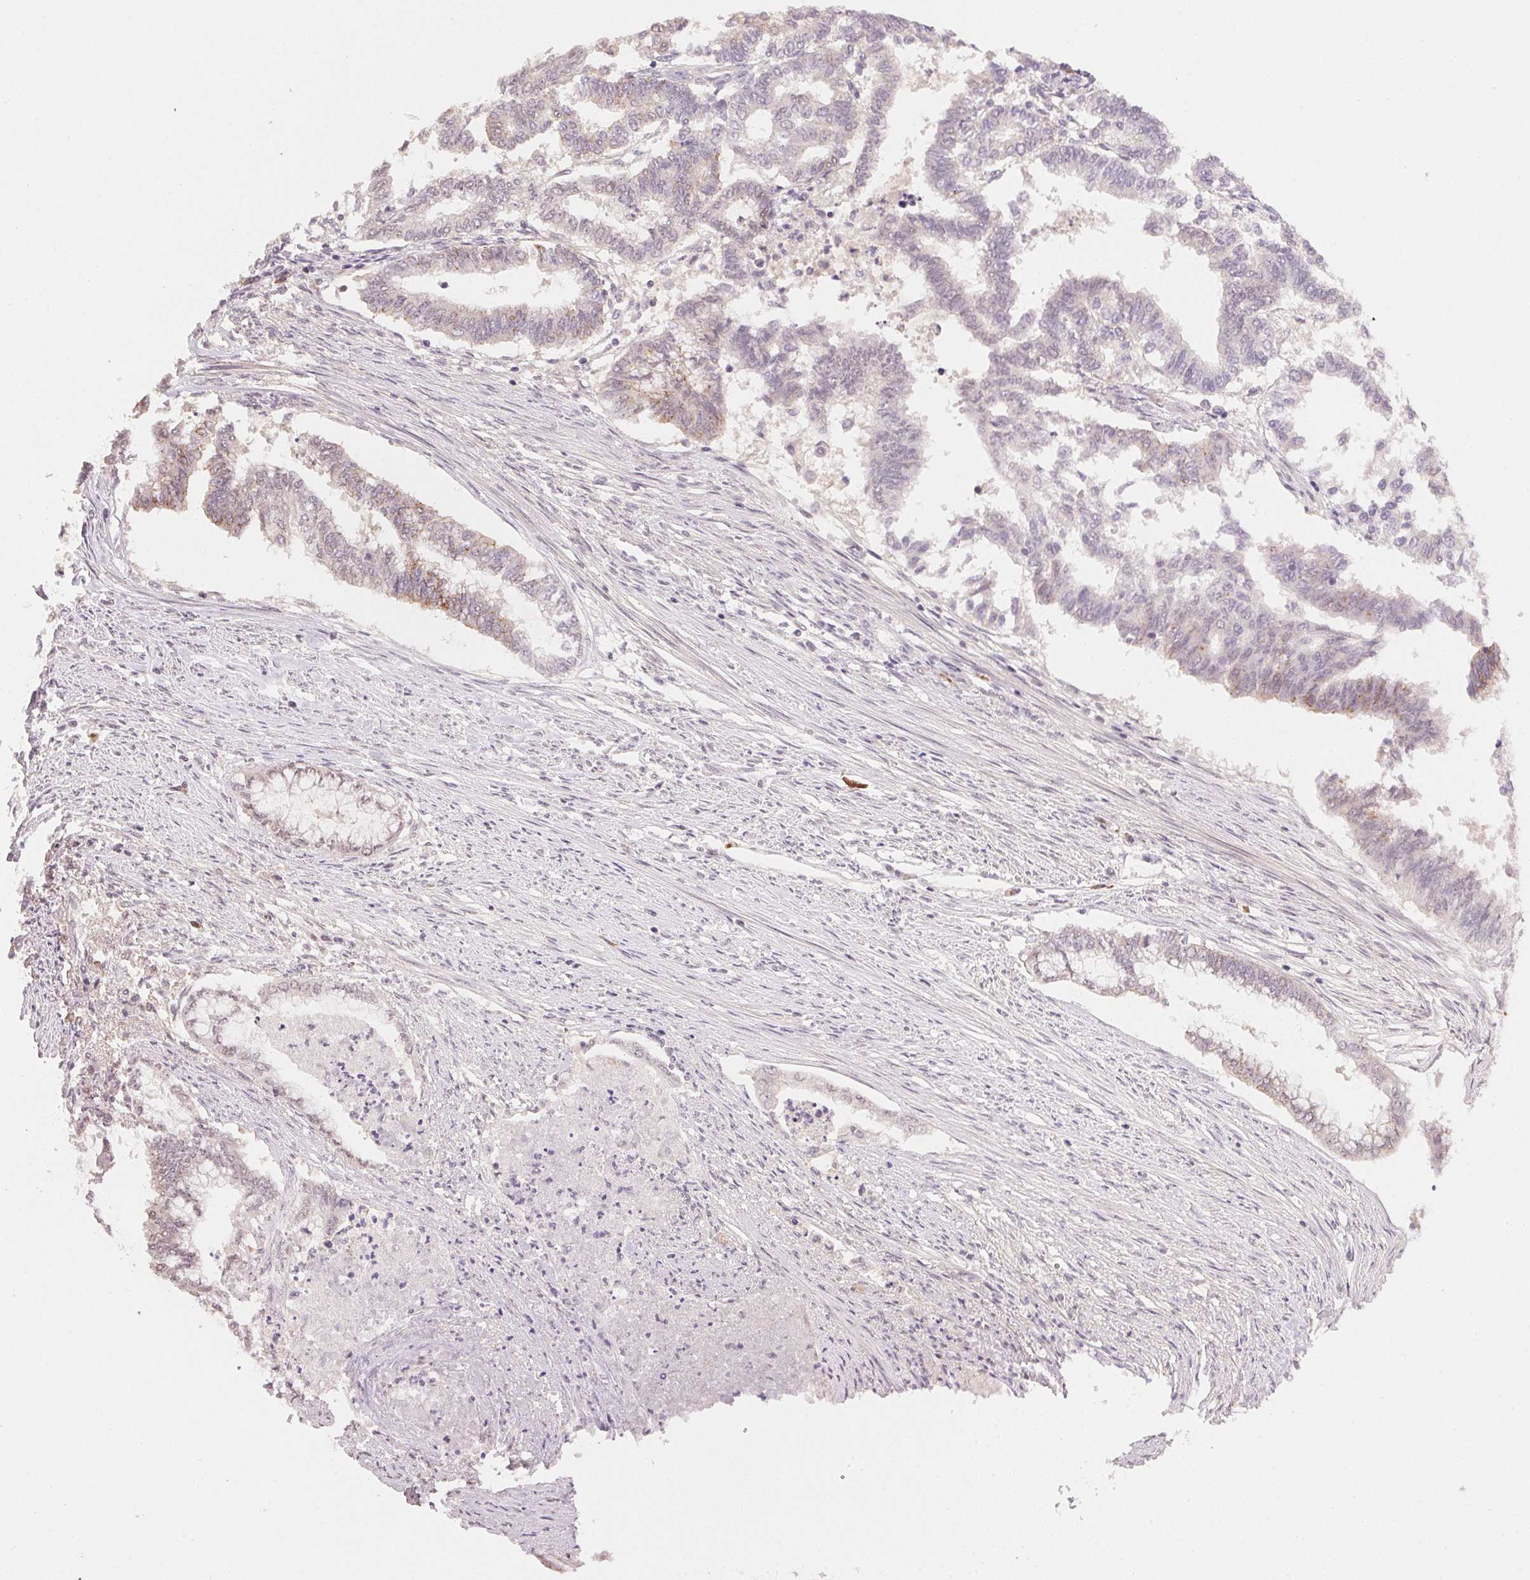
{"staining": {"intensity": "weak", "quantity": "<25%", "location": "cytoplasmic/membranous"}, "tissue": "endometrial cancer", "cell_type": "Tumor cells", "image_type": "cancer", "snomed": [{"axis": "morphology", "description": "Adenocarcinoma, NOS"}, {"axis": "topography", "description": "Endometrium"}], "caption": "Immunohistochemistry (IHC) image of human adenocarcinoma (endometrial) stained for a protein (brown), which shows no staining in tumor cells.", "gene": "FNDC4", "patient": {"sex": "female", "age": 79}}